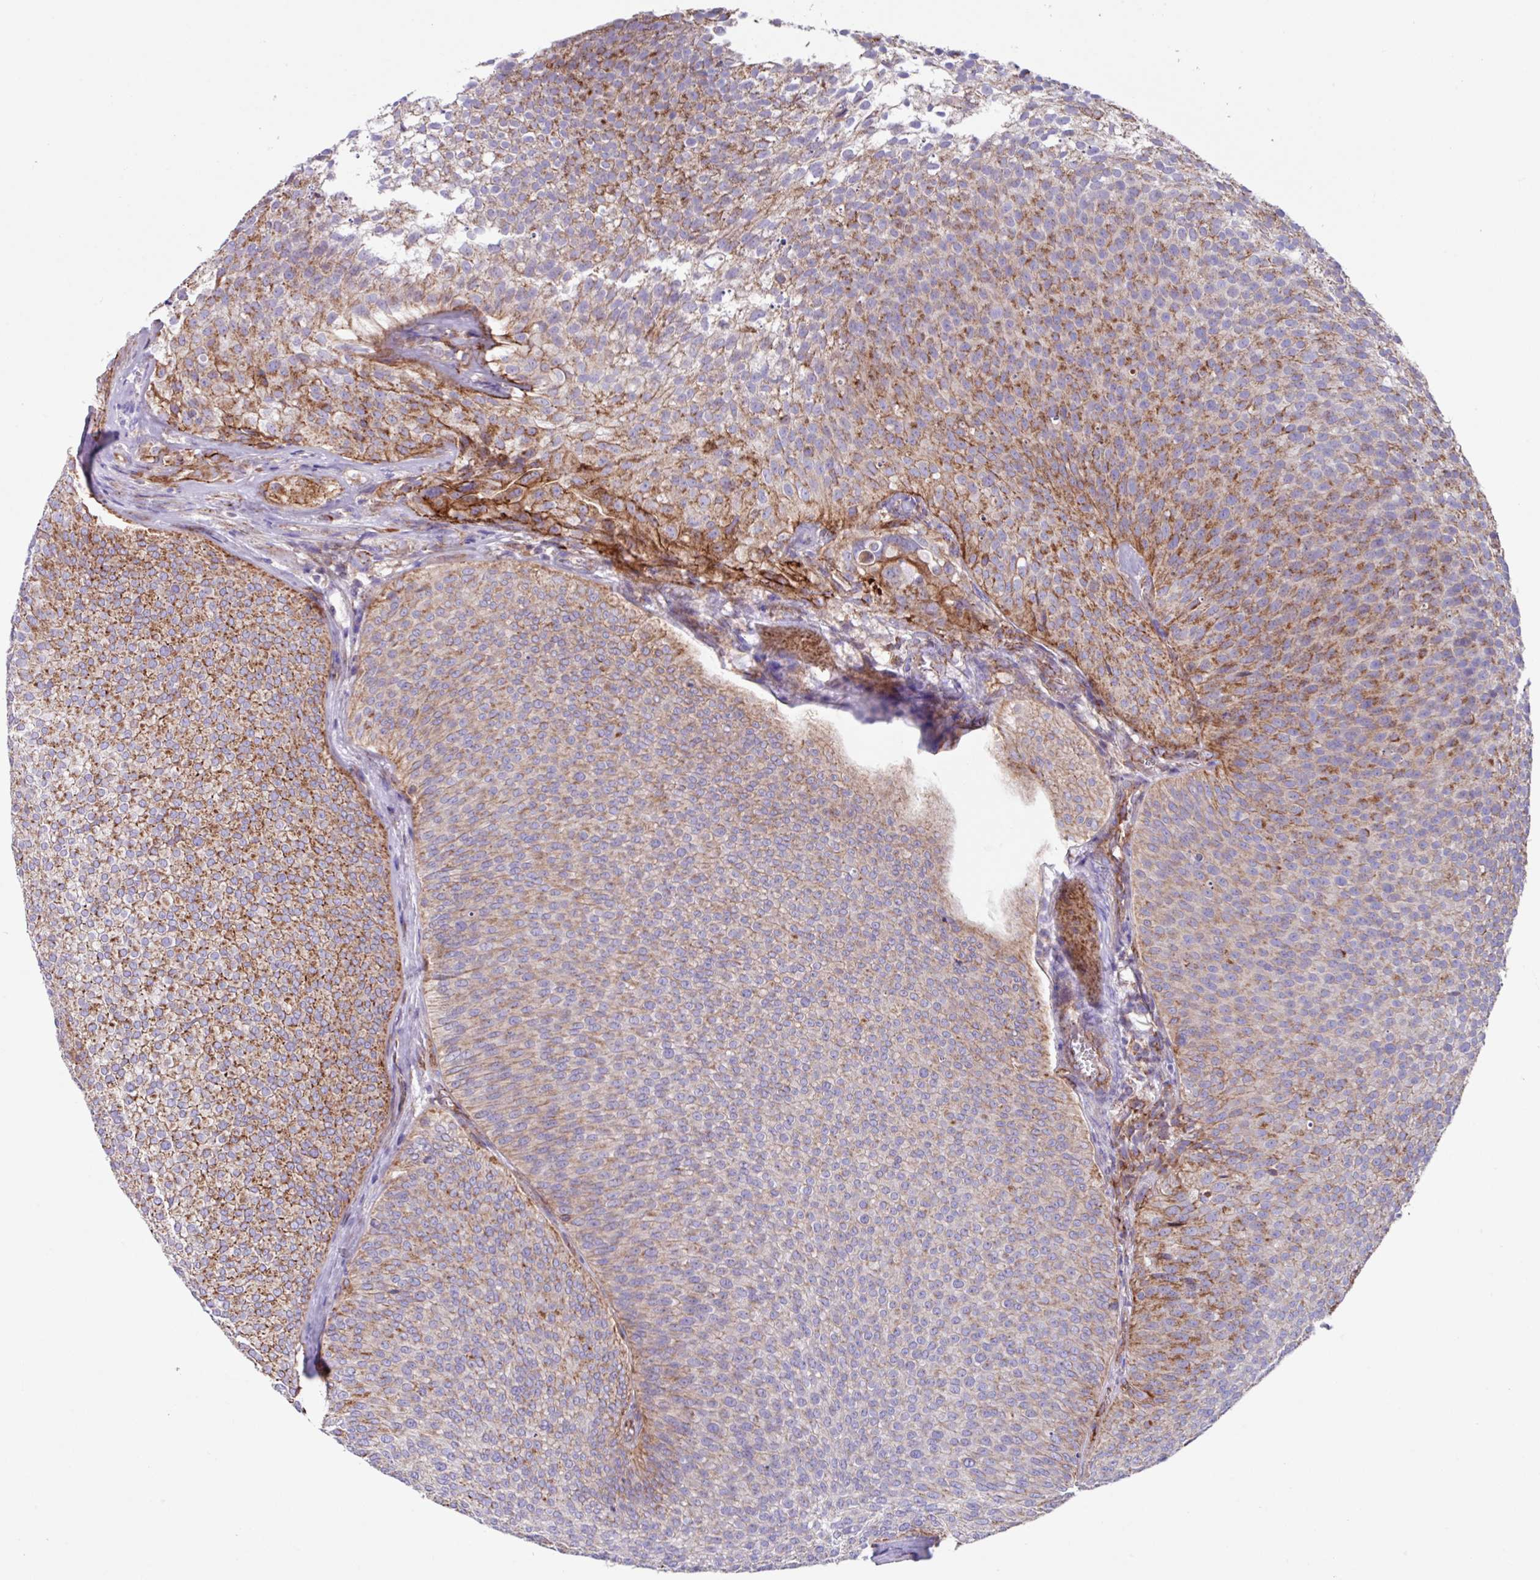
{"staining": {"intensity": "moderate", "quantity": "25%-75%", "location": "cytoplasmic/membranous"}, "tissue": "urothelial cancer", "cell_type": "Tumor cells", "image_type": "cancer", "snomed": [{"axis": "morphology", "description": "Urothelial carcinoma, Low grade"}, {"axis": "topography", "description": "Urinary bladder"}], "caption": "This is an image of IHC staining of urothelial cancer, which shows moderate positivity in the cytoplasmic/membranous of tumor cells.", "gene": "OTULIN", "patient": {"sex": "male", "age": 91}}